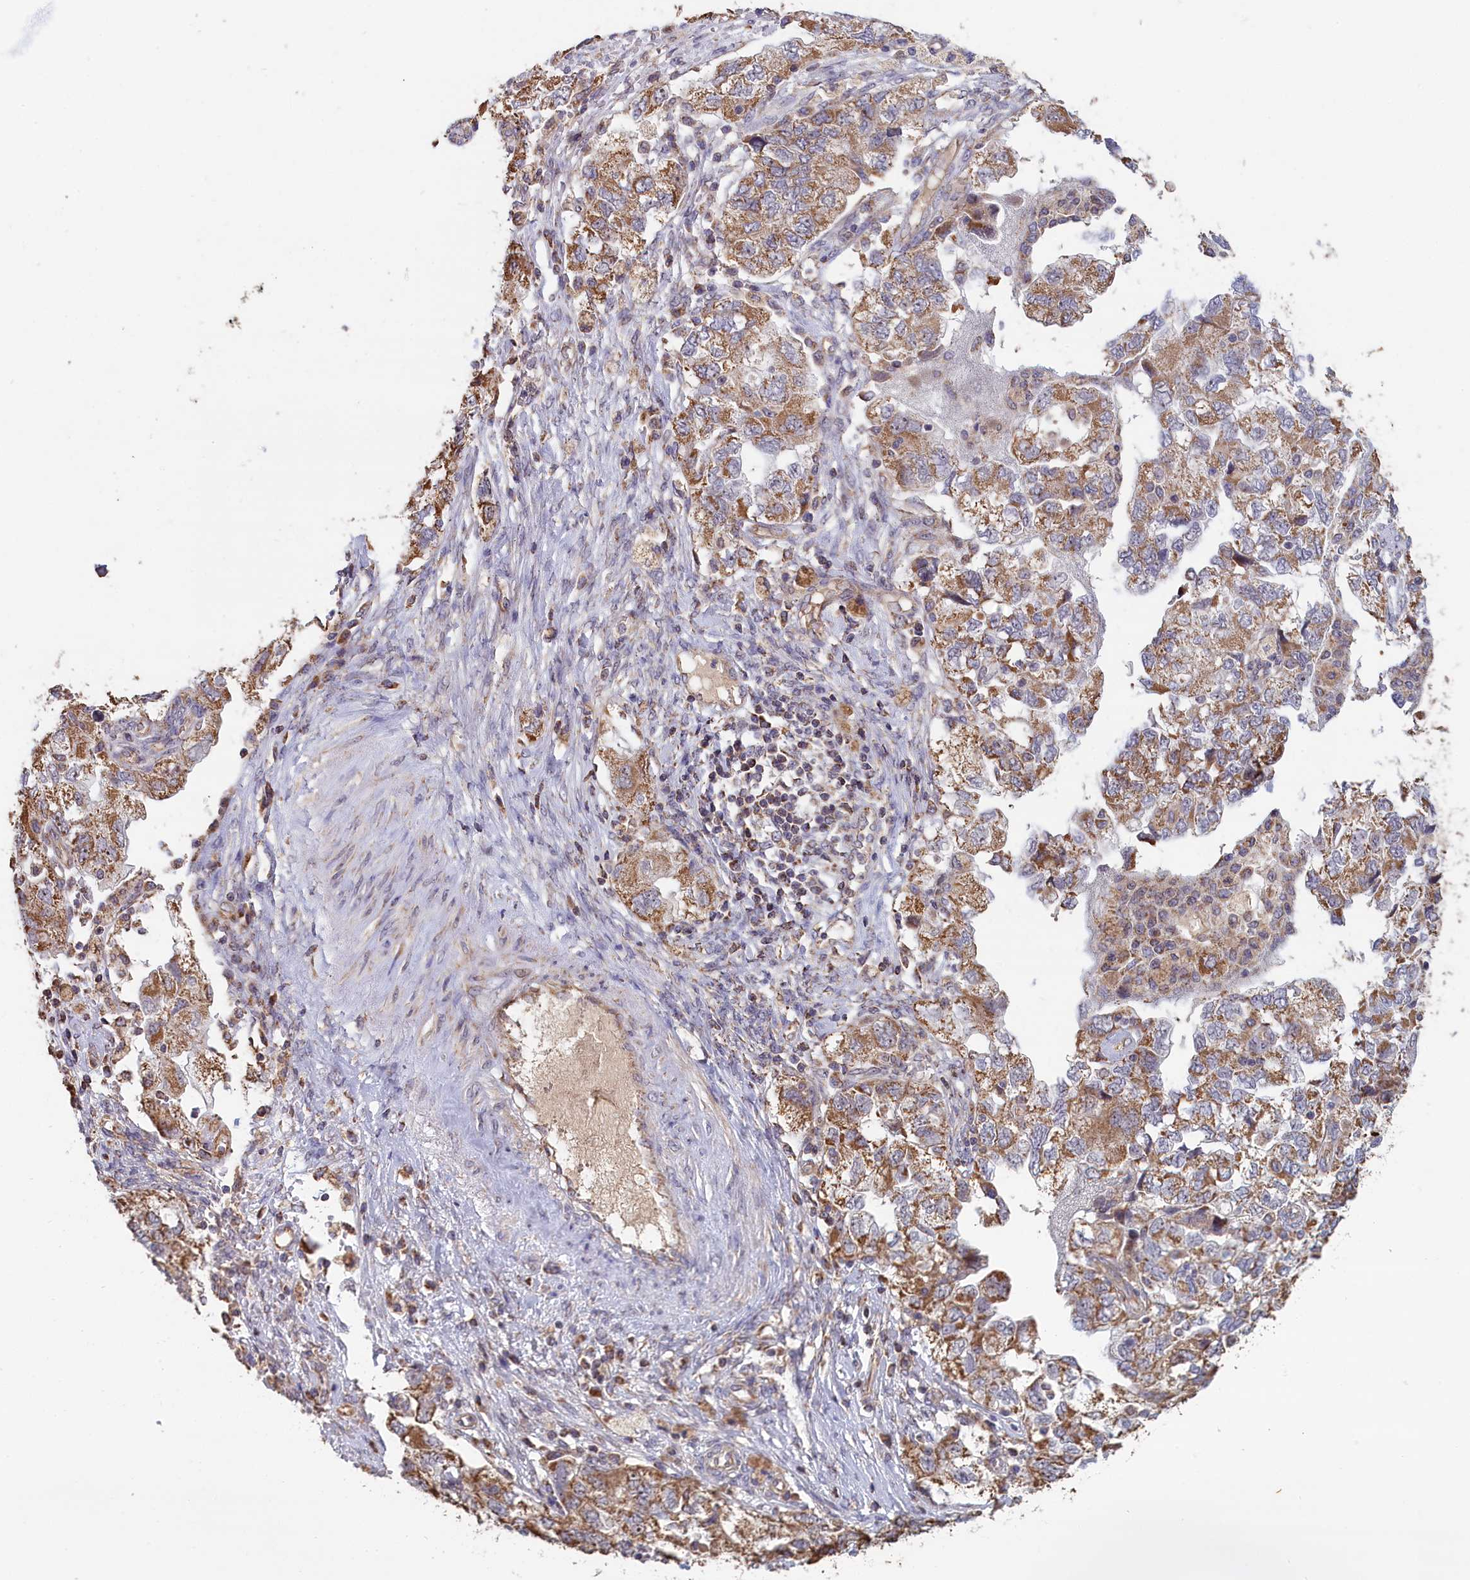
{"staining": {"intensity": "moderate", "quantity": "25%-75%", "location": "cytoplasmic/membranous"}, "tissue": "ovarian cancer", "cell_type": "Tumor cells", "image_type": "cancer", "snomed": [{"axis": "morphology", "description": "Carcinoma, NOS"}, {"axis": "morphology", "description": "Cystadenocarcinoma, serous, NOS"}, {"axis": "topography", "description": "Ovary"}], "caption": "Immunohistochemistry (IHC) of human ovarian cancer displays medium levels of moderate cytoplasmic/membranous expression in approximately 25%-75% of tumor cells. Ihc stains the protein of interest in brown and the nuclei are stained blue.", "gene": "ZNF816", "patient": {"sex": "female", "age": 69}}